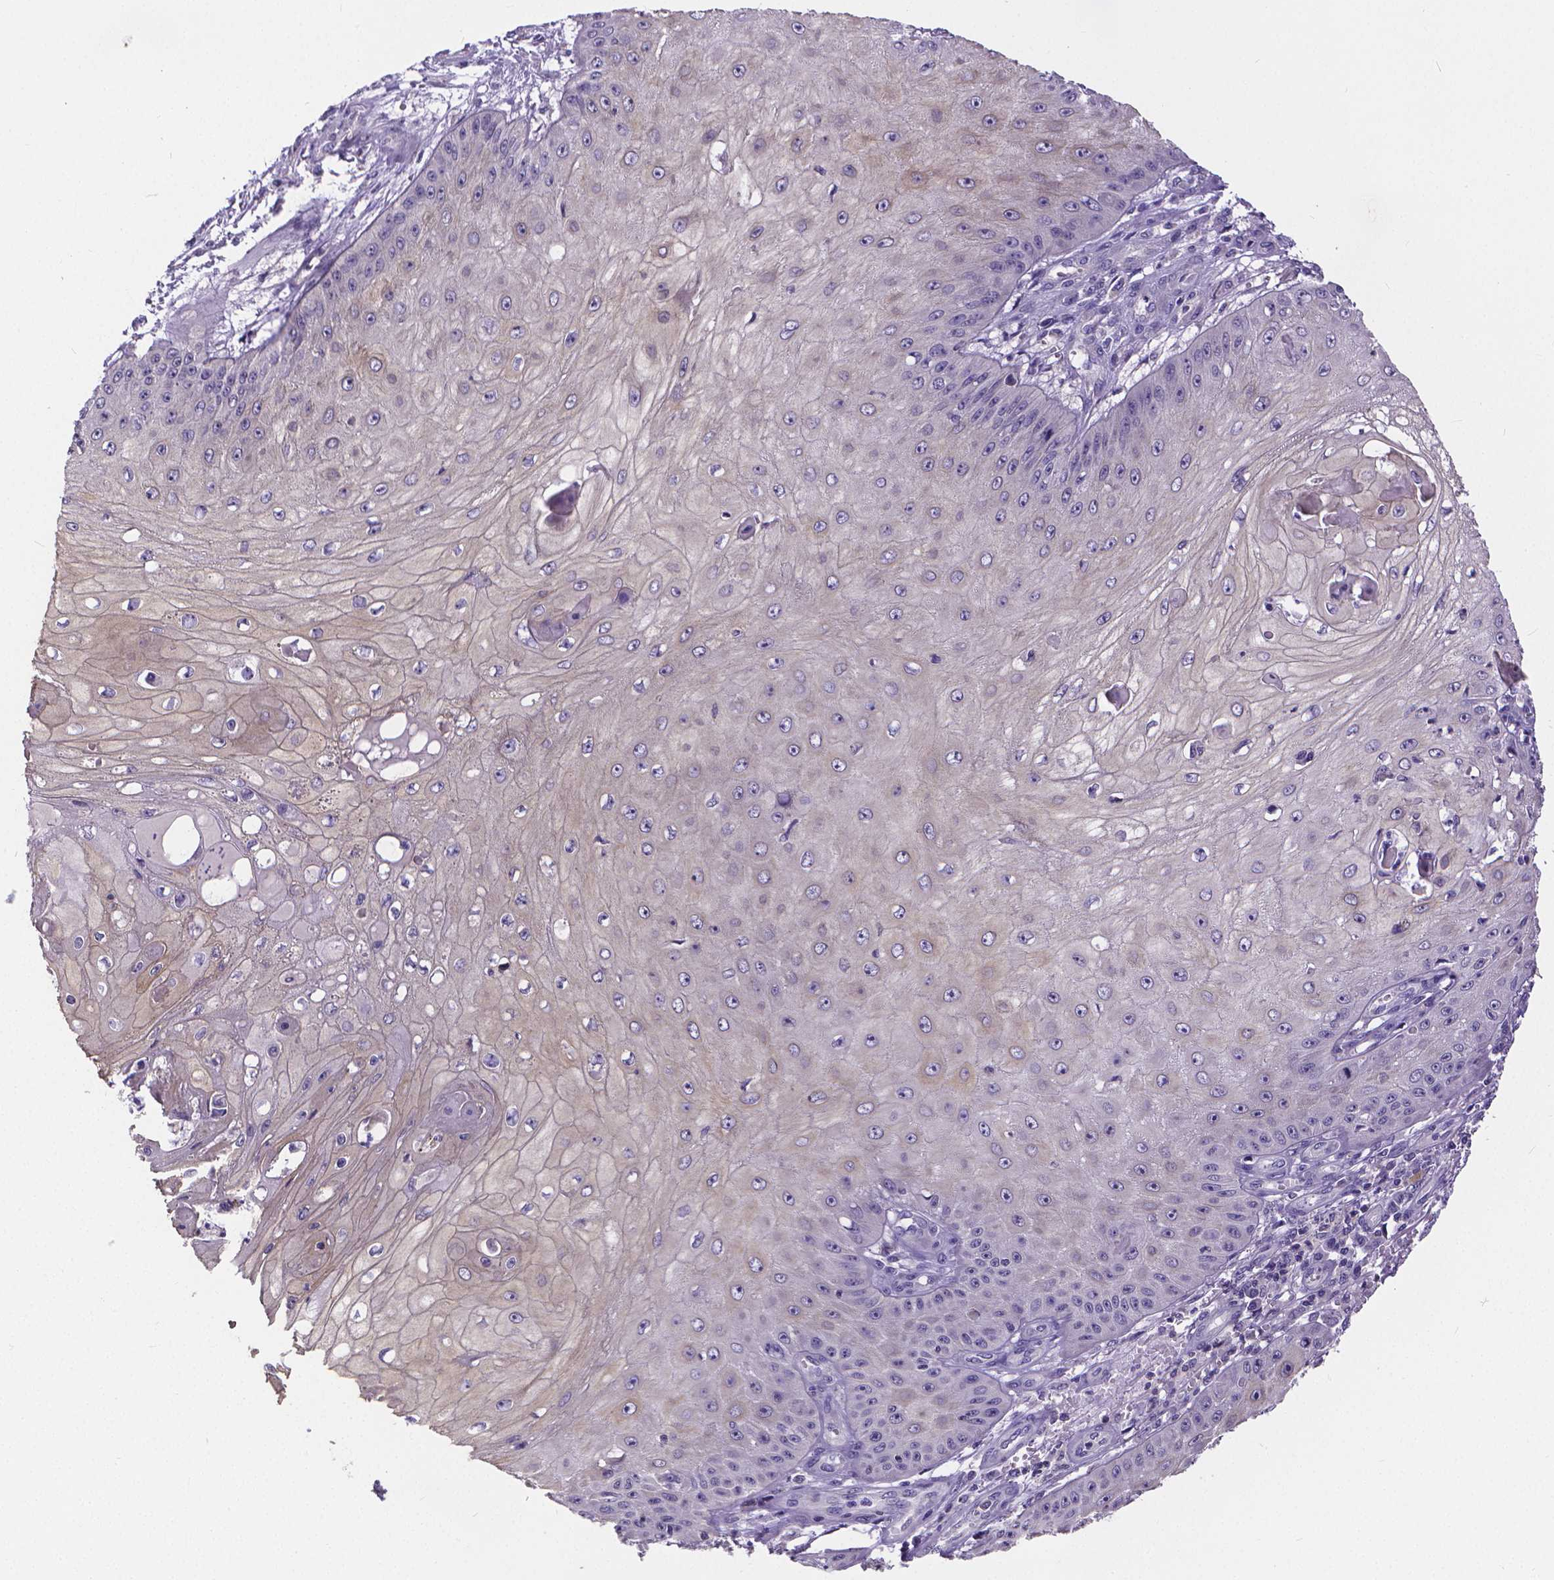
{"staining": {"intensity": "negative", "quantity": "none", "location": "none"}, "tissue": "skin cancer", "cell_type": "Tumor cells", "image_type": "cancer", "snomed": [{"axis": "morphology", "description": "Squamous cell carcinoma, NOS"}, {"axis": "topography", "description": "Skin"}], "caption": "Immunohistochemistry of human squamous cell carcinoma (skin) demonstrates no expression in tumor cells.", "gene": "GLRB", "patient": {"sex": "male", "age": 70}}